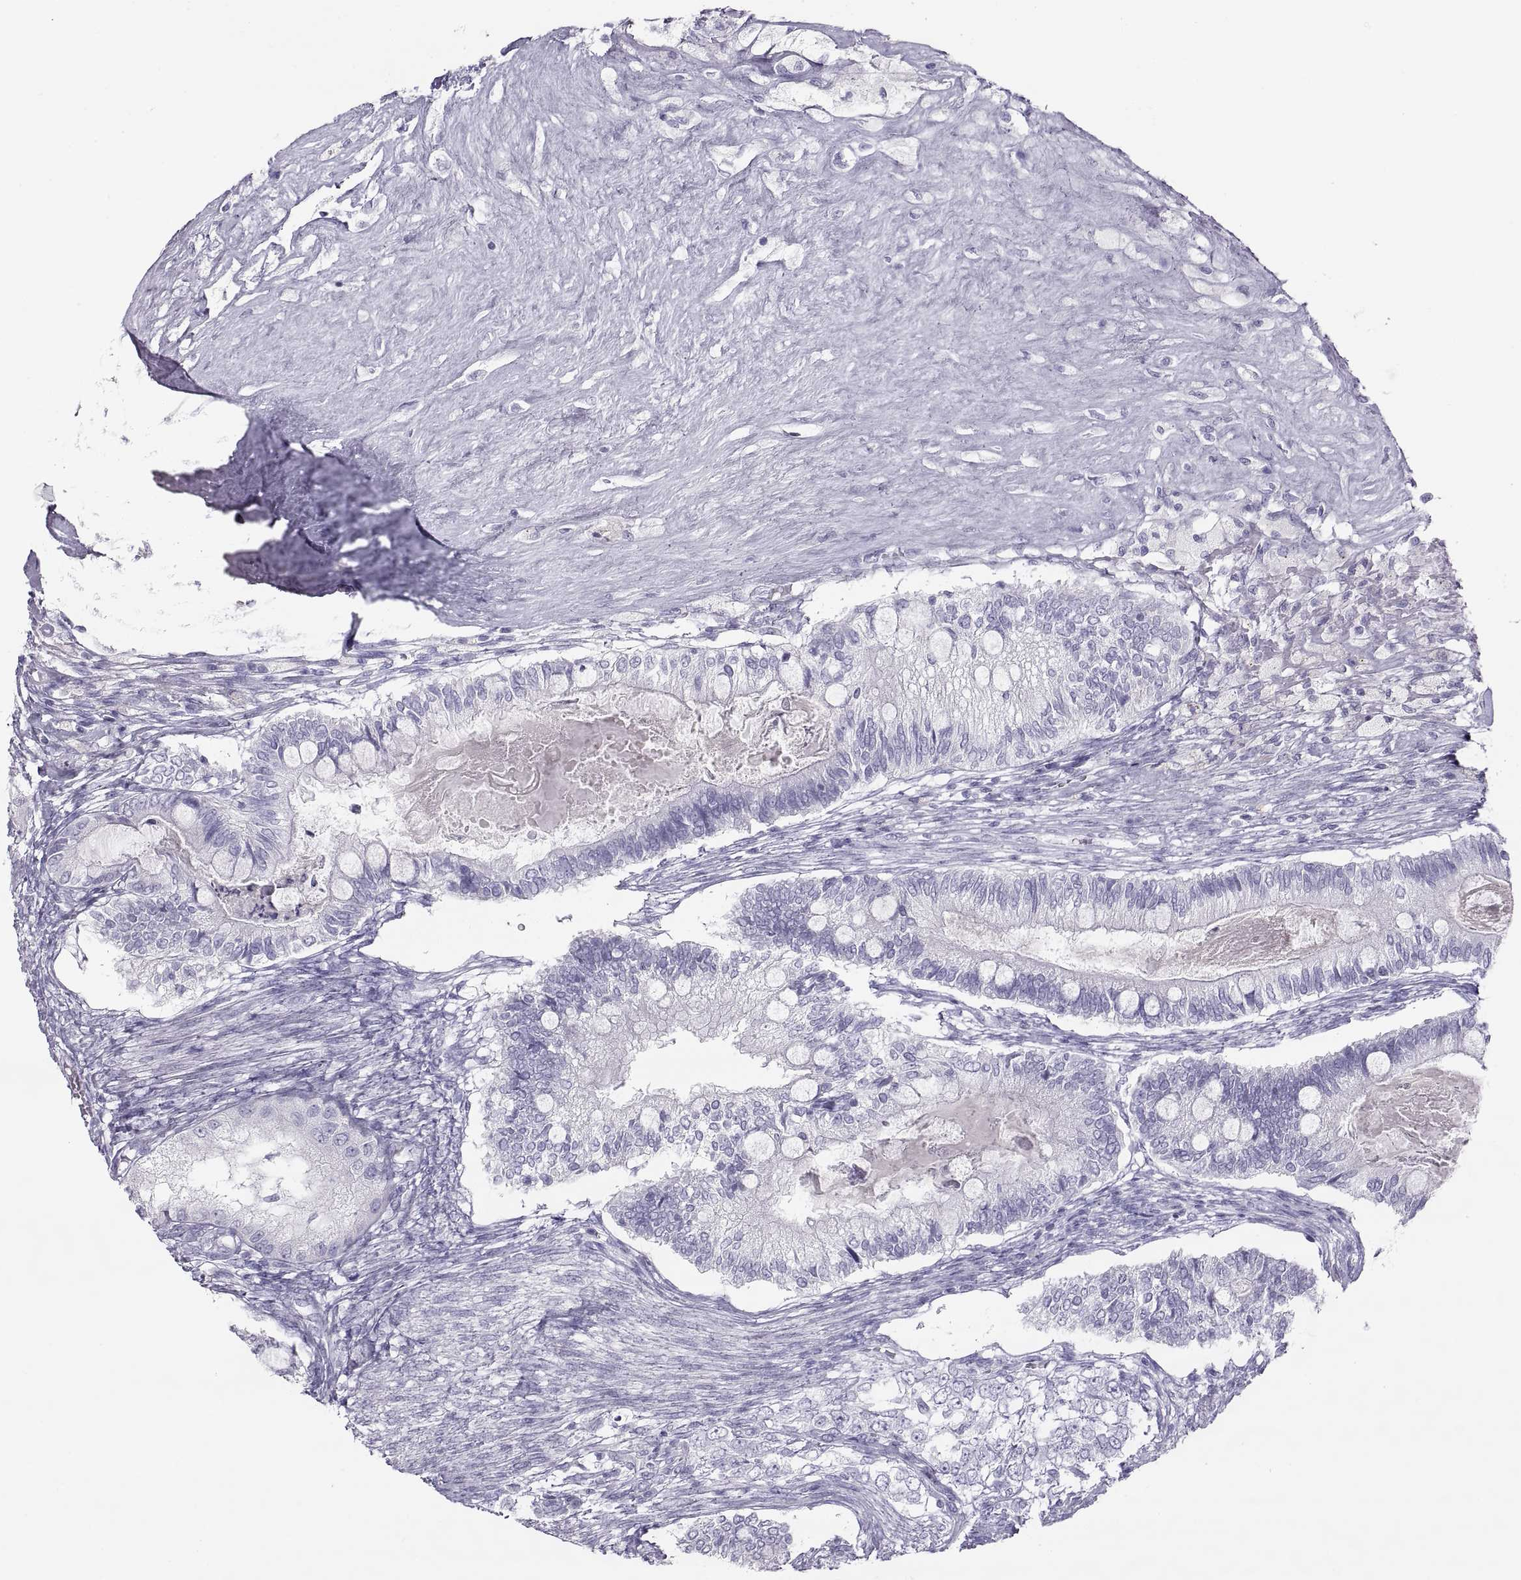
{"staining": {"intensity": "negative", "quantity": "none", "location": "none"}, "tissue": "testis cancer", "cell_type": "Tumor cells", "image_type": "cancer", "snomed": [{"axis": "morphology", "description": "Seminoma, NOS"}, {"axis": "morphology", "description": "Carcinoma, Embryonal, NOS"}, {"axis": "topography", "description": "Testis"}], "caption": "High magnification brightfield microscopy of testis cancer stained with DAB (3,3'-diaminobenzidine) (brown) and counterstained with hematoxylin (blue): tumor cells show no significant positivity.", "gene": "SEMG1", "patient": {"sex": "male", "age": 41}}